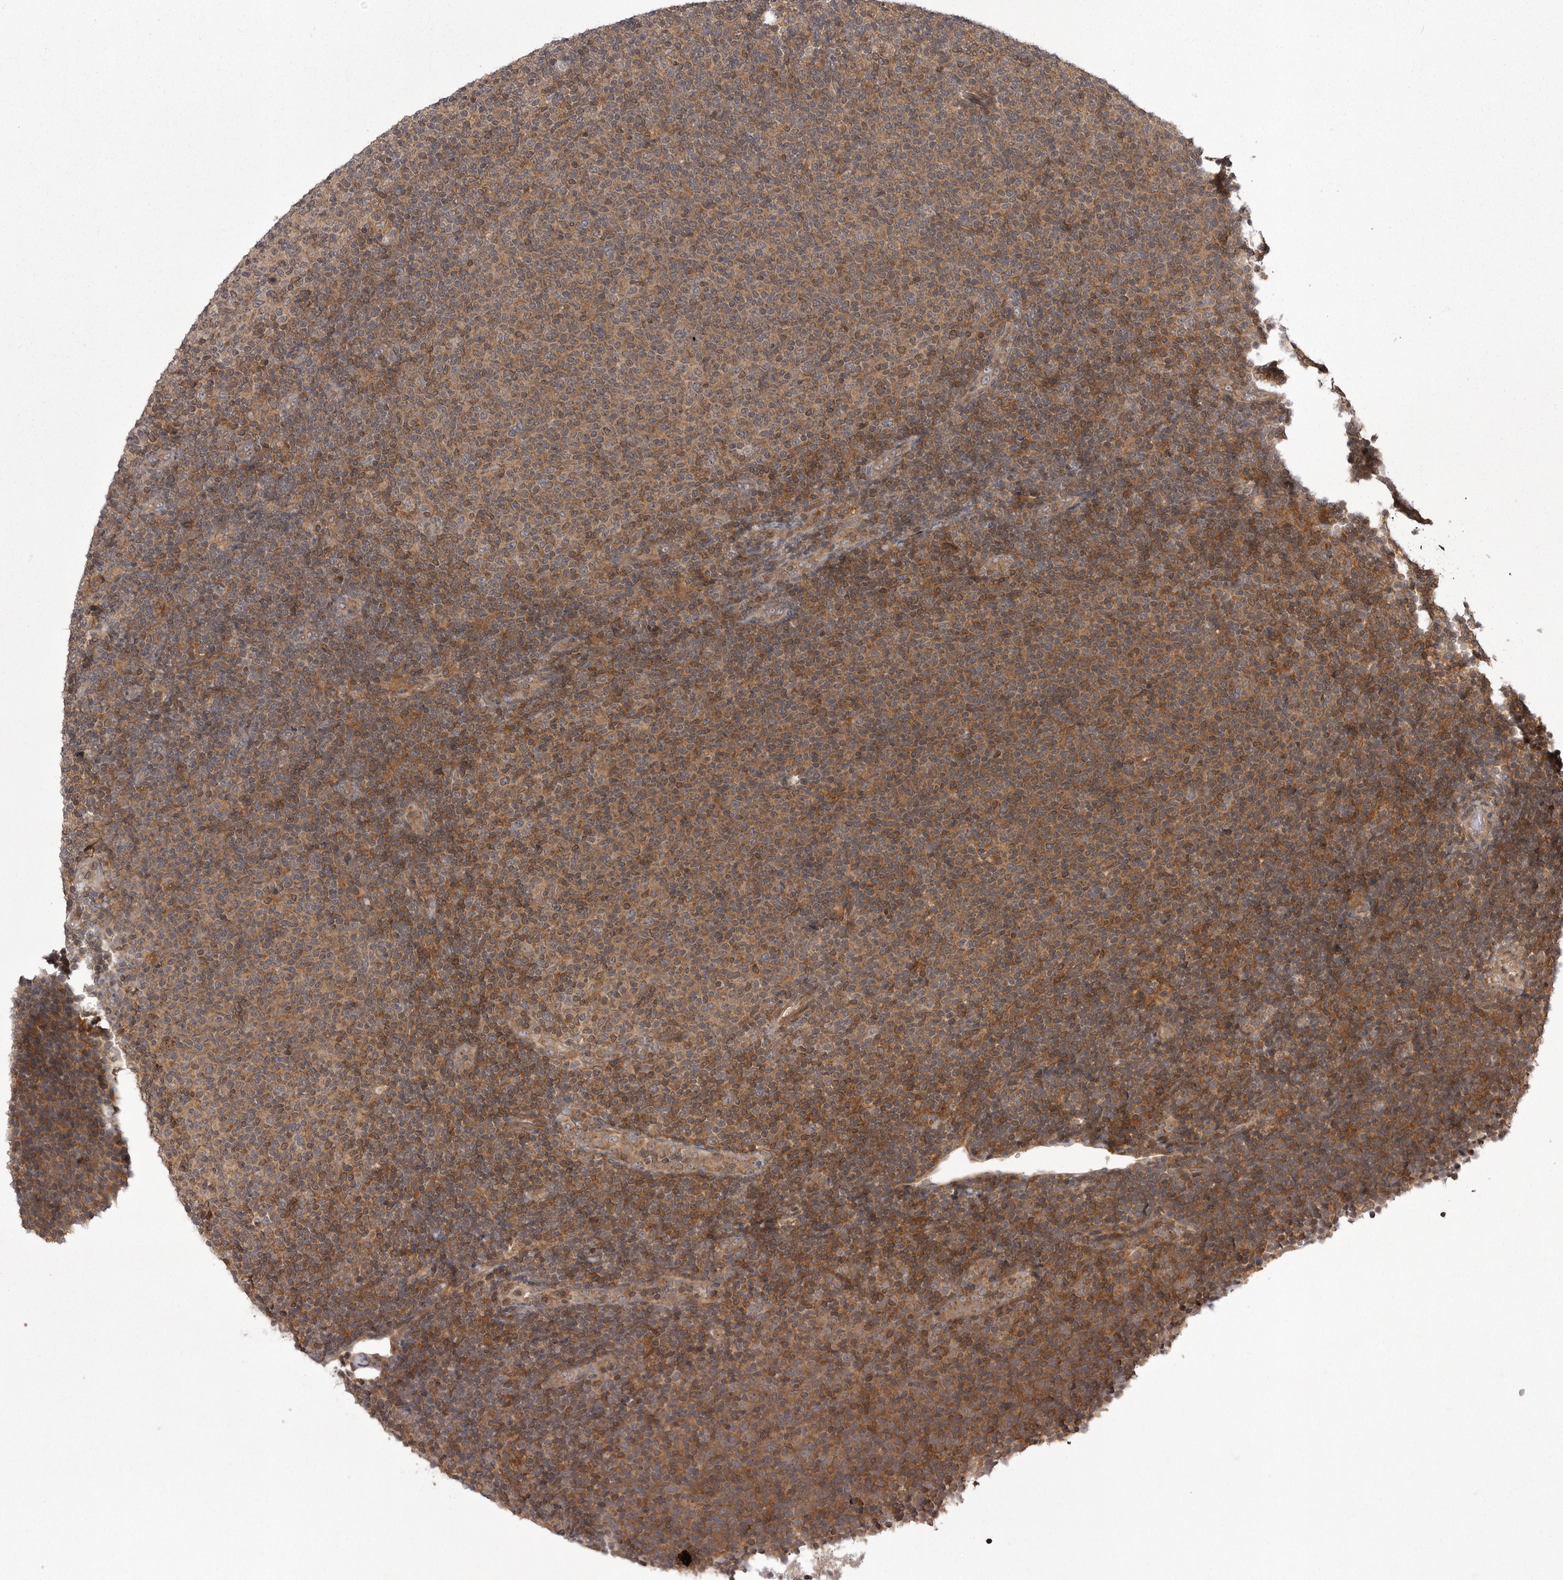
{"staining": {"intensity": "moderate", "quantity": ">75%", "location": "cytoplasmic/membranous"}, "tissue": "lymphoma", "cell_type": "Tumor cells", "image_type": "cancer", "snomed": [{"axis": "morphology", "description": "Malignant lymphoma, non-Hodgkin's type, Low grade"}, {"axis": "topography", "description": "Lymph node"}], "caption": "DAB (3,3'-diaminobenzidine) immunohistochemical staining of lymphoma reveals moderate cytoplasmic/membranous protein staining in about >75% of tumor cells. (Brightfield microscopy of DAB IHC at high magnification).", "gene": "STK24", "patient": {"sex": "male", "age": 66}}